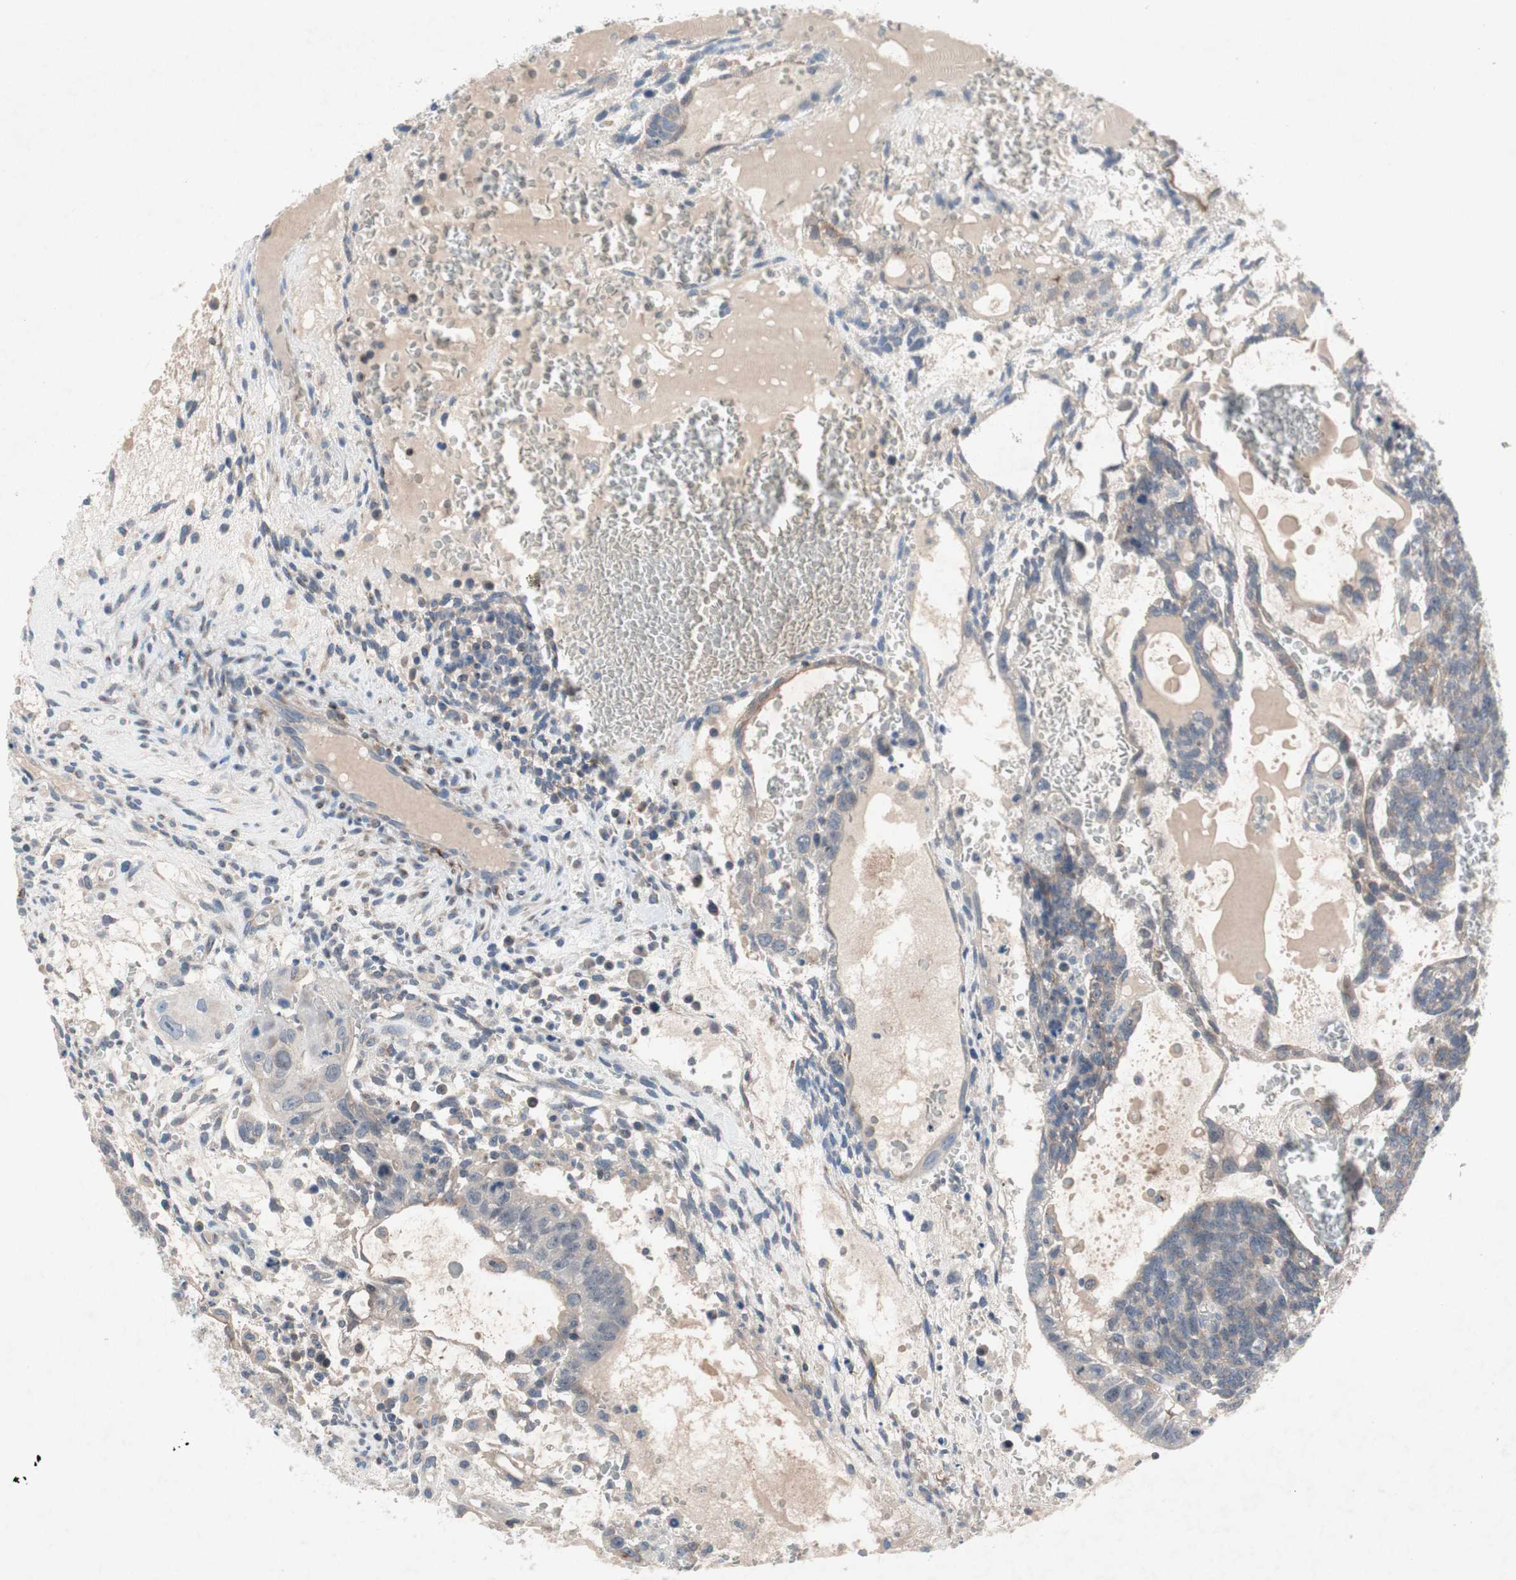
{"staining": {"intensity": "weak", "quantity": "<25%", "location": "cytoplasmic/membranous"}, "tissue": "testis cancer", "cell_type": "Tumor cells", "image_type": "cancer", "snomed": [{"axis": "morphology", "description": "Seminoma, NOS"}, {"axis": "morphology", "description": "Carcinoma, Embryonal, NOS"}, {"axis": "topography", "description": "Testis"}], "caption": "Testis seminoma was stained to show a protein in brown. There is no significant expression in tumor cells. (DAB (3,3'-diaminobenzidine) immunohistochemistry (IHC) with hematoxylin counter stain).", "gene": "MUTYH", "patient": {"sex": "male", "age": 52}}